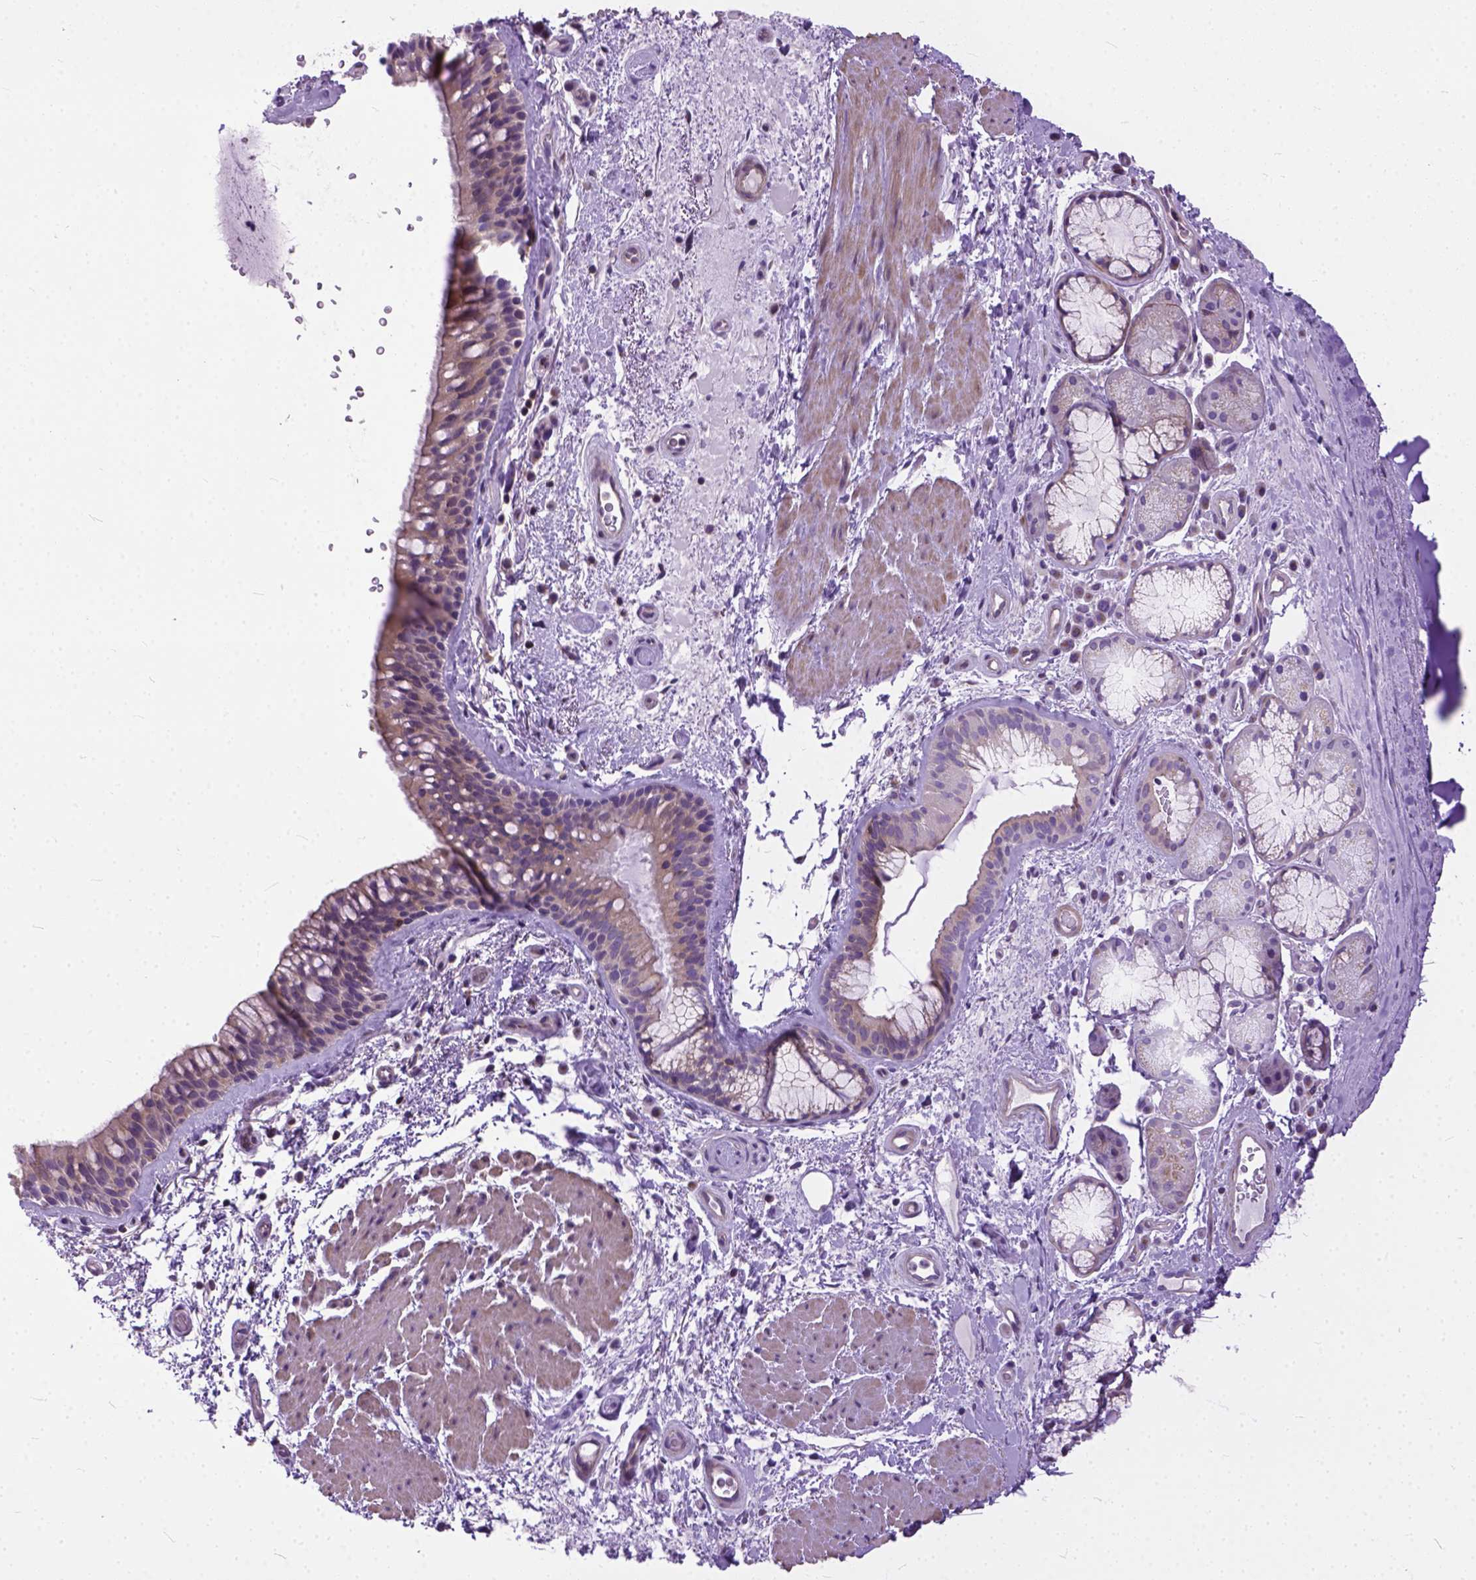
{"staining": {"intensity": "weak", "quantity": ">75%", "location": "cytoplasmic/membranous"}, "tissue": "bronchus", "cell_type": "Respiratory epithelial cells", "image_type": "normal", "snomed": [{"axis": "morphology", "description": "Normal tissue, NOS"}, {"axis": "topography", "description": "Bronchus"}], "caption": "The image exhibits staining of unremarkable bronchus, revealing weak cytoplasmic/membranous protein positivity (brown color) within respiratory epithelial cells.", "gene": "BANF2", "patient": {"sex": "male", "age": 48}}